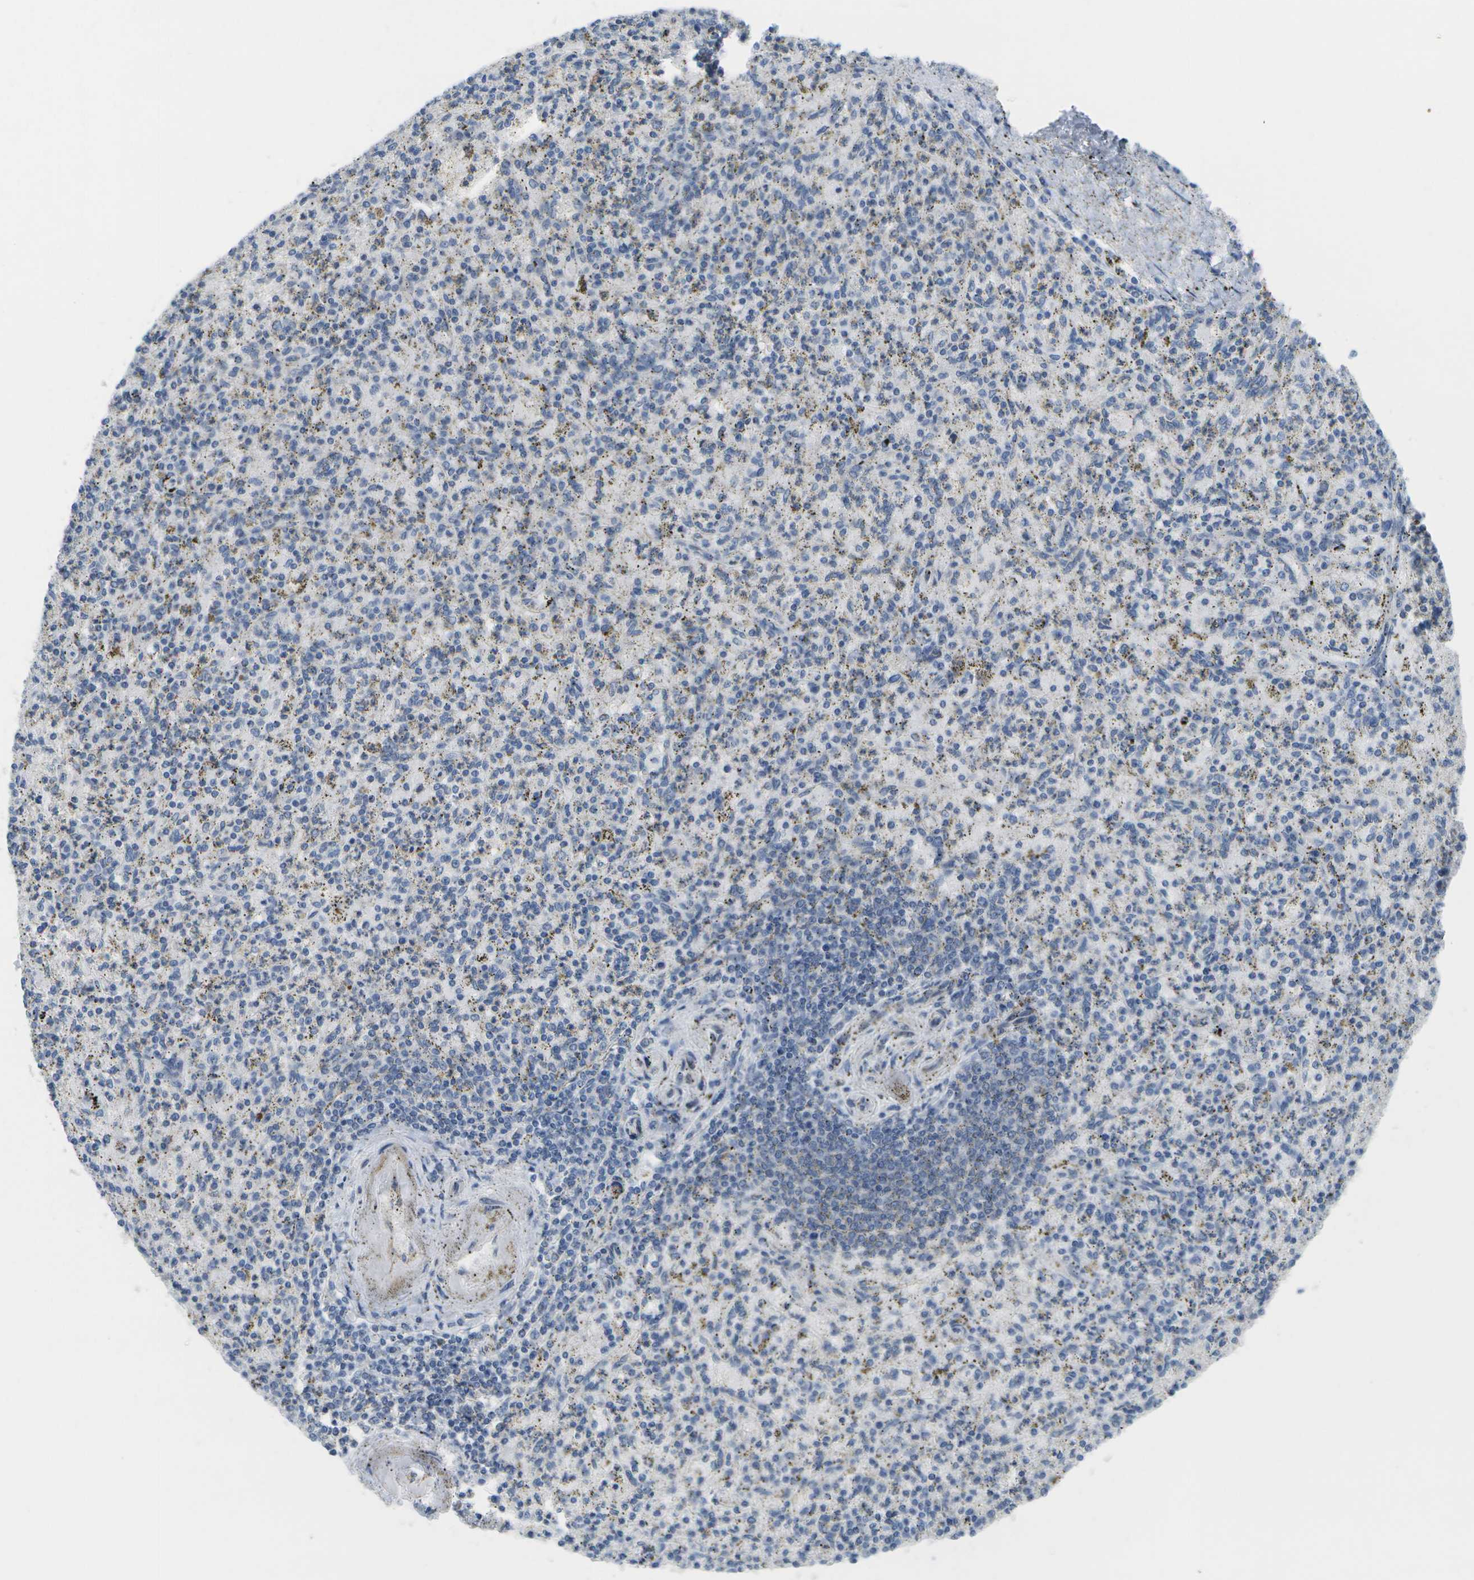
{"staining": {"intensity": "moderate", "quantity": "<25%", "location": "cytoplasmic/membranous"}, "tissue": "spleen", "cell_type": "Cells in red pulp", "image_type": "normal", "snomed": [{"axis": "morphology", "description": "Normal tissue, NOS"}, {"axis": "topography", "description": "Spleen"}], "caption": "The micrograph reveals staining of unremarkable spleen, revealing moderate cytoplasmic/membranous protein expression (brown color) within cells in red pulp. (brown staining indicates protein expression, while blue staining denotes nuclei).", "gene": "TMEM223", "patient": {"sex": "male", "age": 72}}